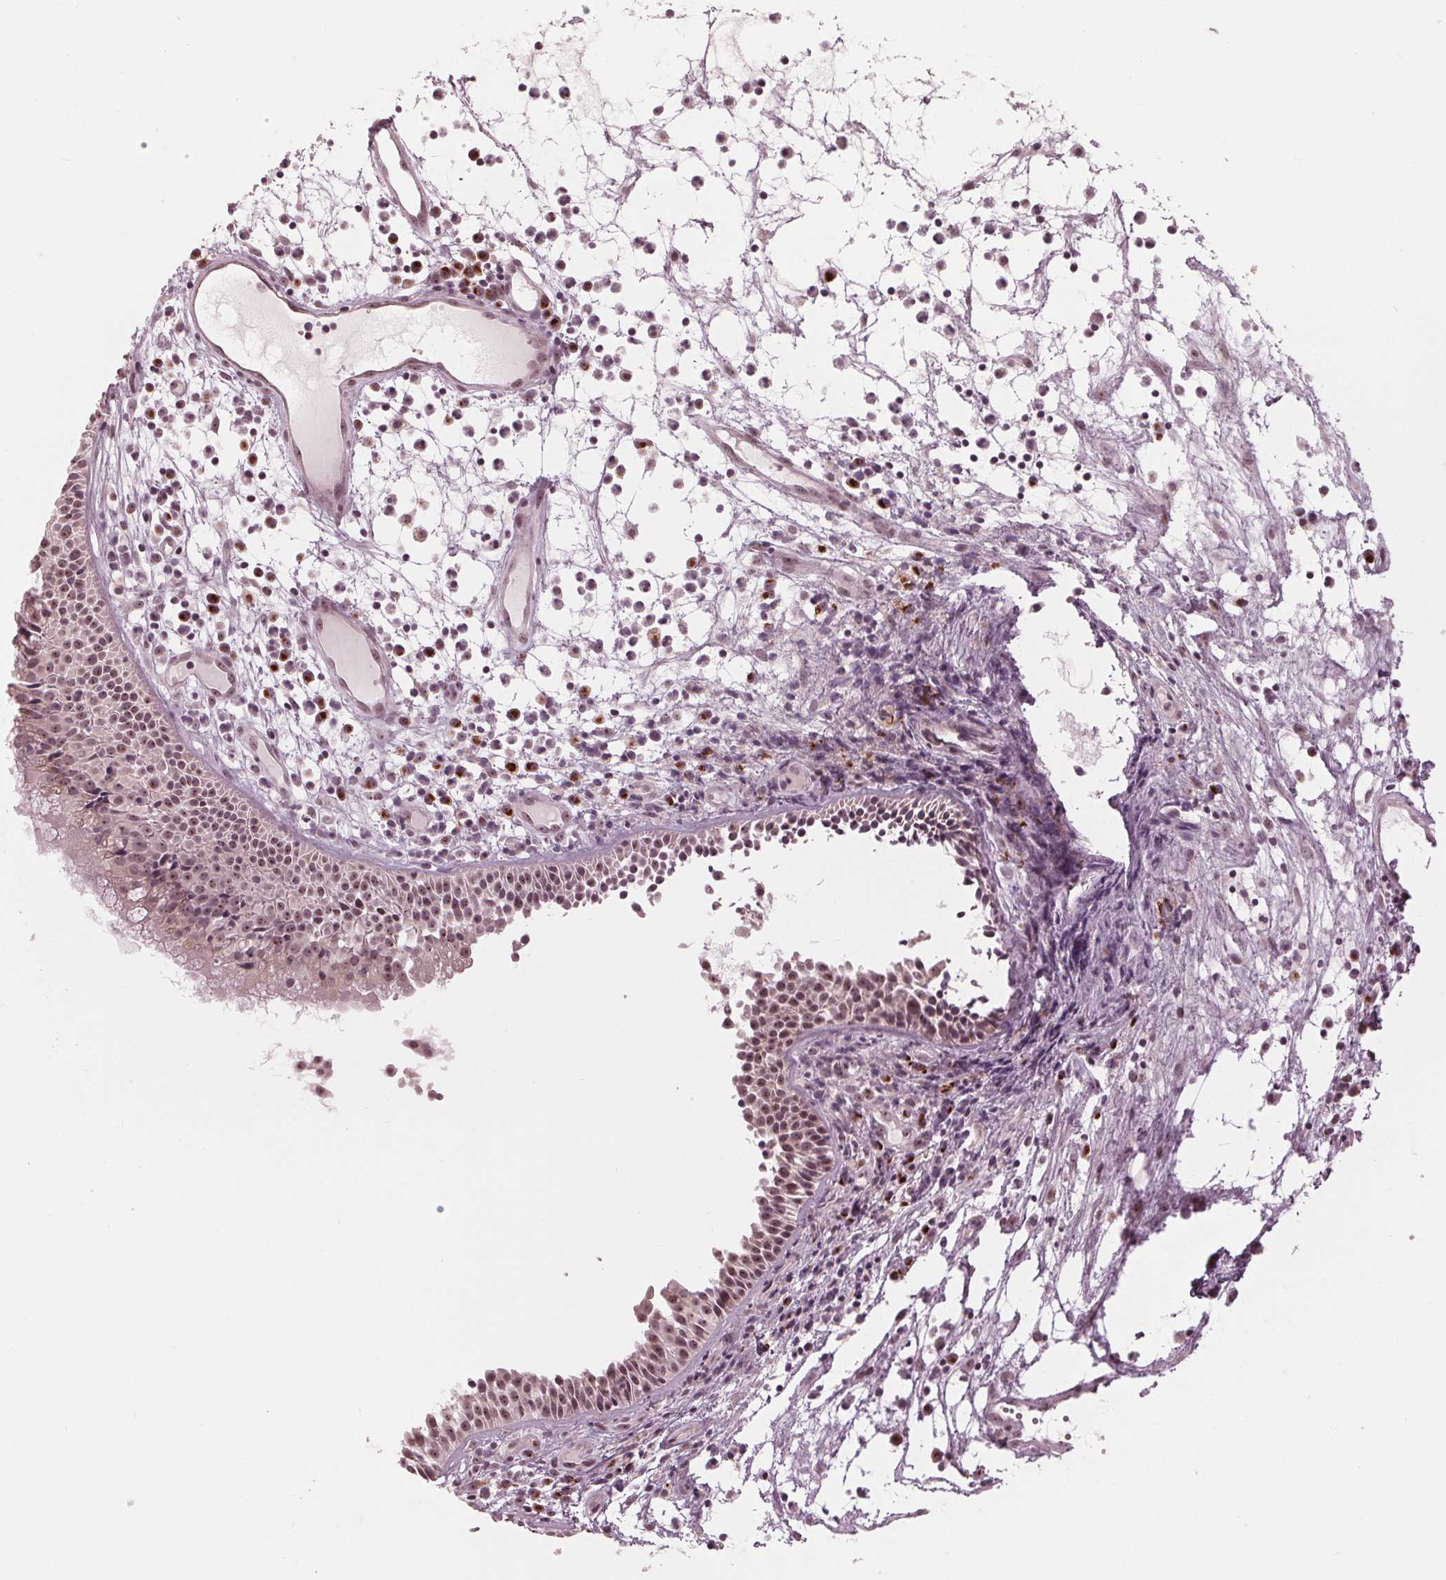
{"staining": {"intensity": "moderate", "quantity": "25%-75%", "location": "cytoplasmic/membranous,nuclear"}, "tissue": "nasopharynx", "cell_type": "Respiratory epithelial cells", "image_type": "normal", "snomed": [{"axis": "morphology", "description": "Normal tissue, NOS"}, {"axis": "topography", "description": "Nasopharynx"}], "caption": "Respiratory epithelial cells demonstrate medium levels of moderate cytoplasmic/membranous,nuclear positivity in approximately 25%-75% of cells in normal human nasopharynx.", "gene": "SLX4", "patient": {"sex": "male", "age": 31}}